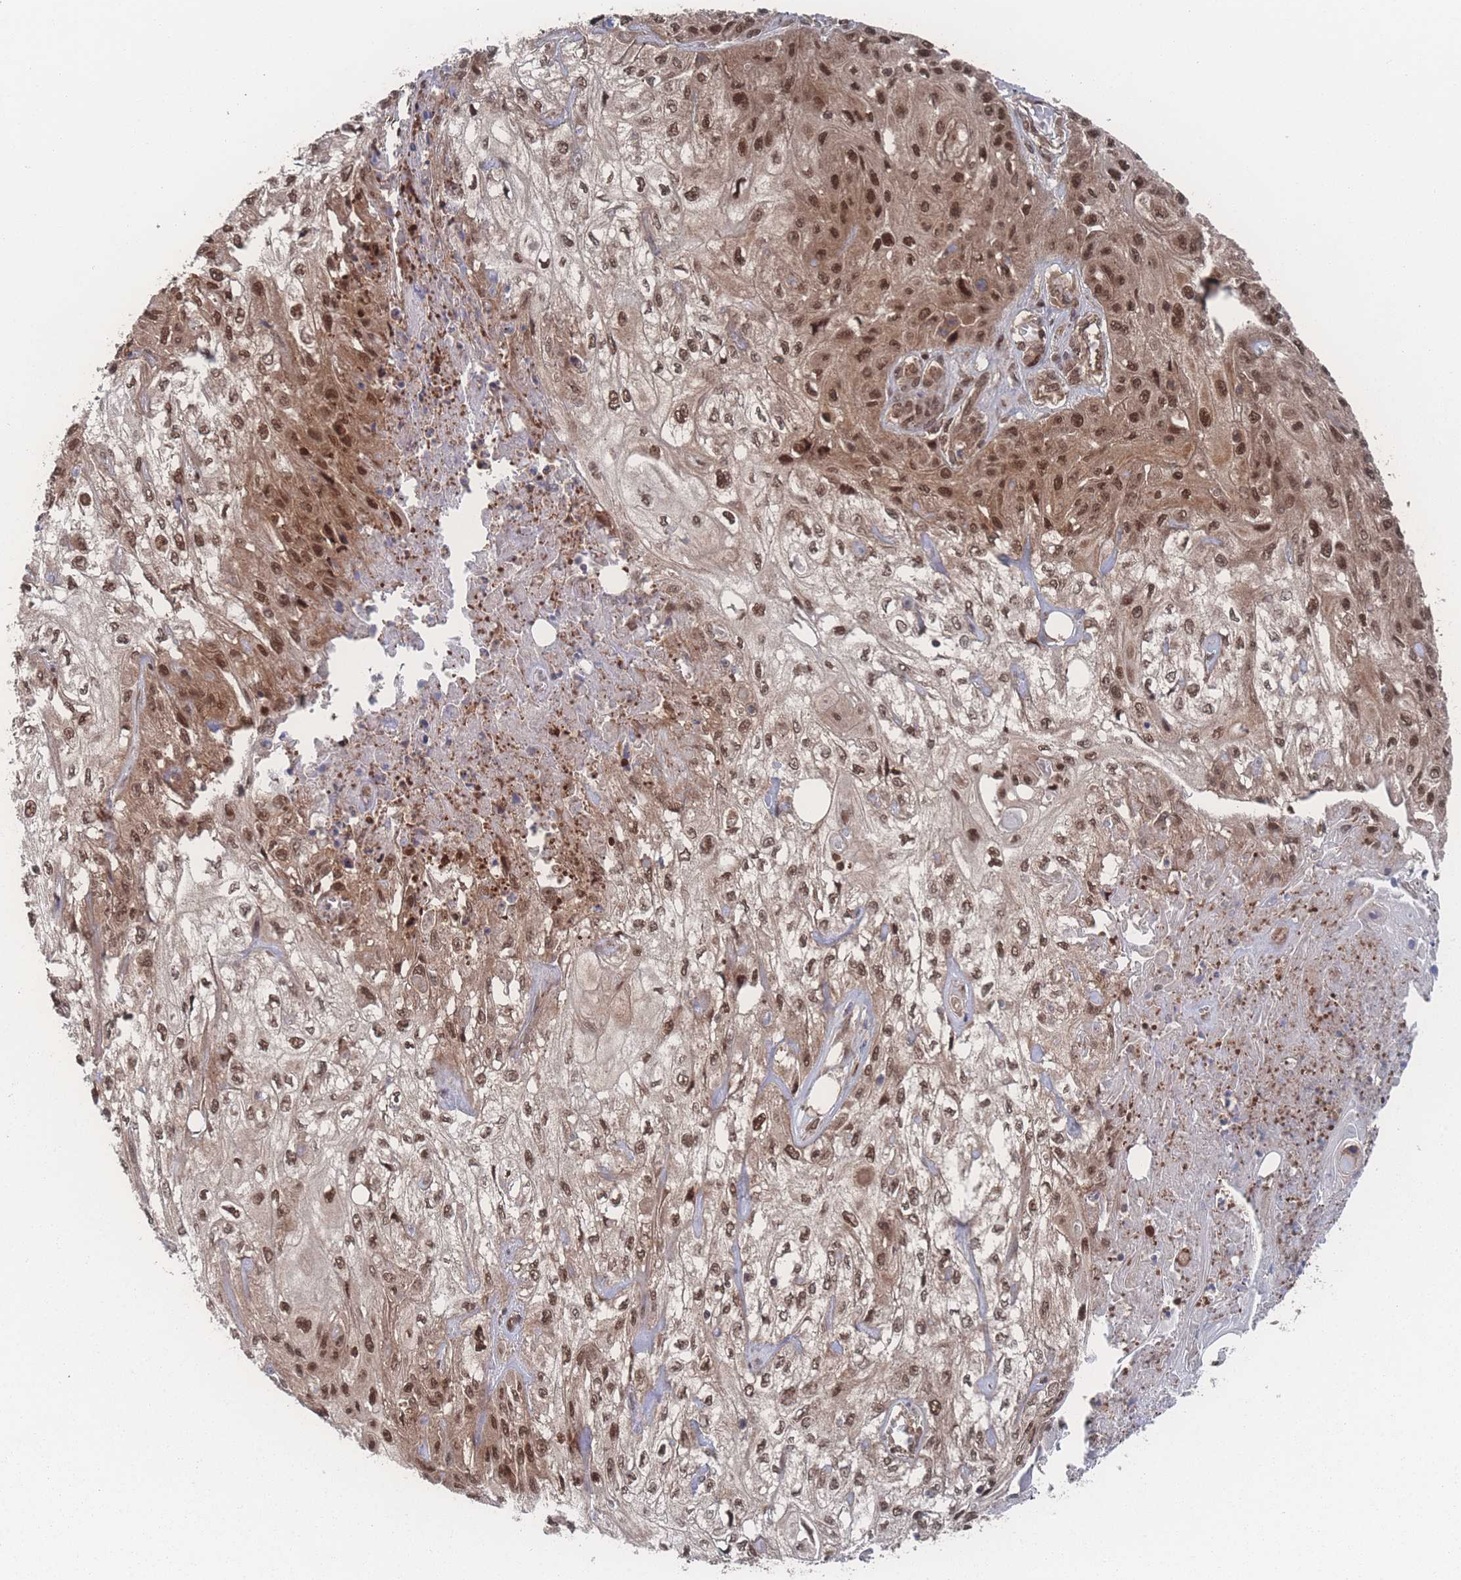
{"staining": {"intensity": "strong", "quantity": ">75%", "location": "nuclear"}, "tissue": "skin cancer", "cell_type": "Tumor cells", "image_type": "cancer", "snomed": [{"axis": "morphology", "description": "Squamous cell carcinoma, NOS"}, {"axis": "morphology", "description": "Squamous cell carcinoma, metastatic, NOS"}, {"axis": "topography", "description": "Skin"}, {"axis": "topography", "description": "Lymph node"}], "caption": "Approximately >75% of tumor cells in human squamous cell carcinoma (skin) show strong nuclear protein staining as visualized by brown immunohistochemical staining.", "gene": "PSMA1", "patient": {"sex": "male", "age": 75}}